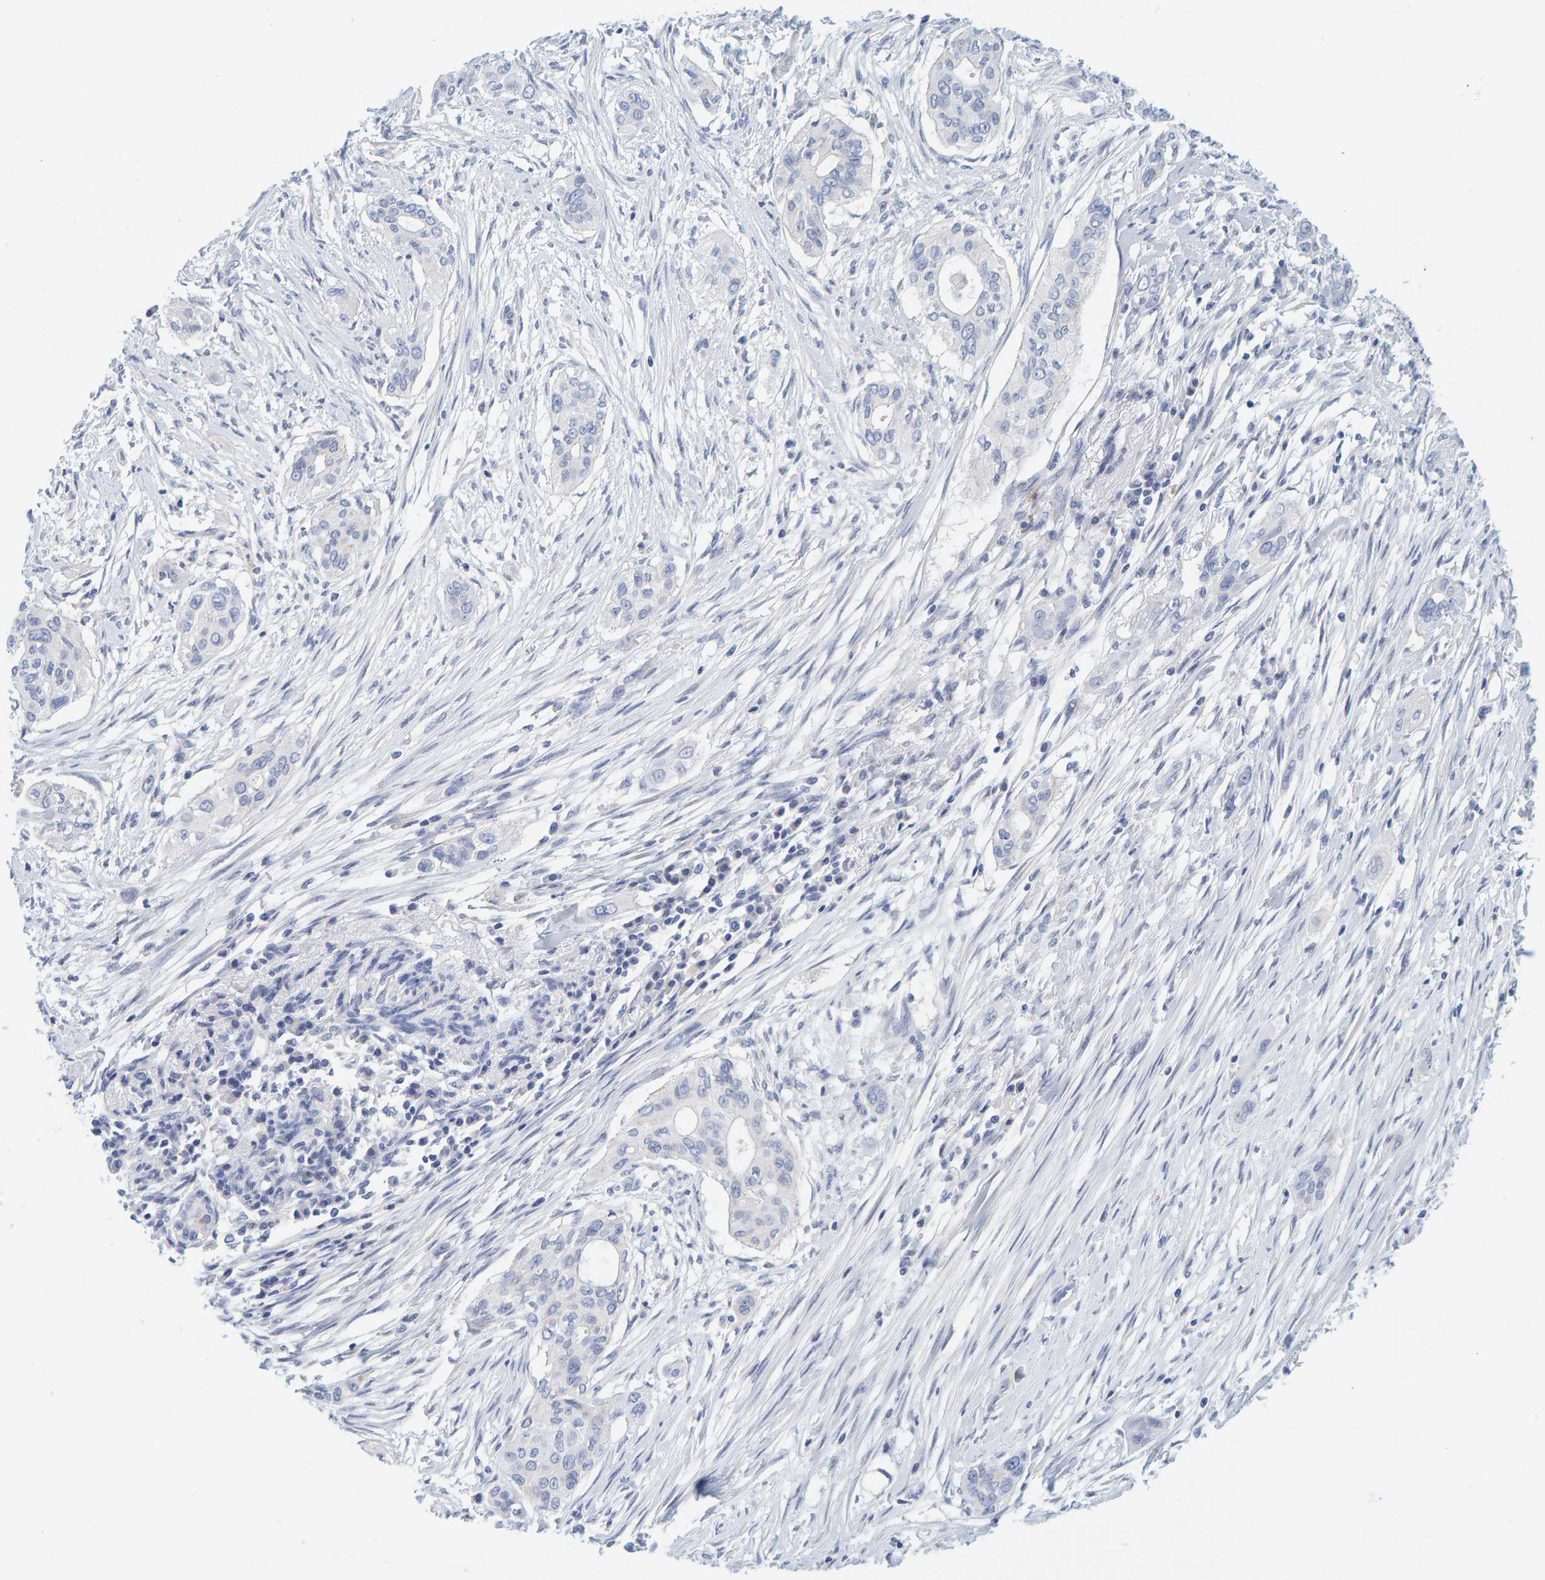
{"staining": {"intensity": "negative", "quantity": "none", "location": "none"}, "tissue": "pancreatic cancer", "cell_type": "Tumor cells", "image_type": "cancer", "snomed": [{"axis": "morphology", "description": "Adenocarcinoma, NOS"}, {"axis": "topography", "description": "Pancreas"}], "caption": "There is no significant expression in tumor cells of adenocarcinoma (pancreatic).", "gene": "MOG", "patient": {"sex": "female", "age": 60}}